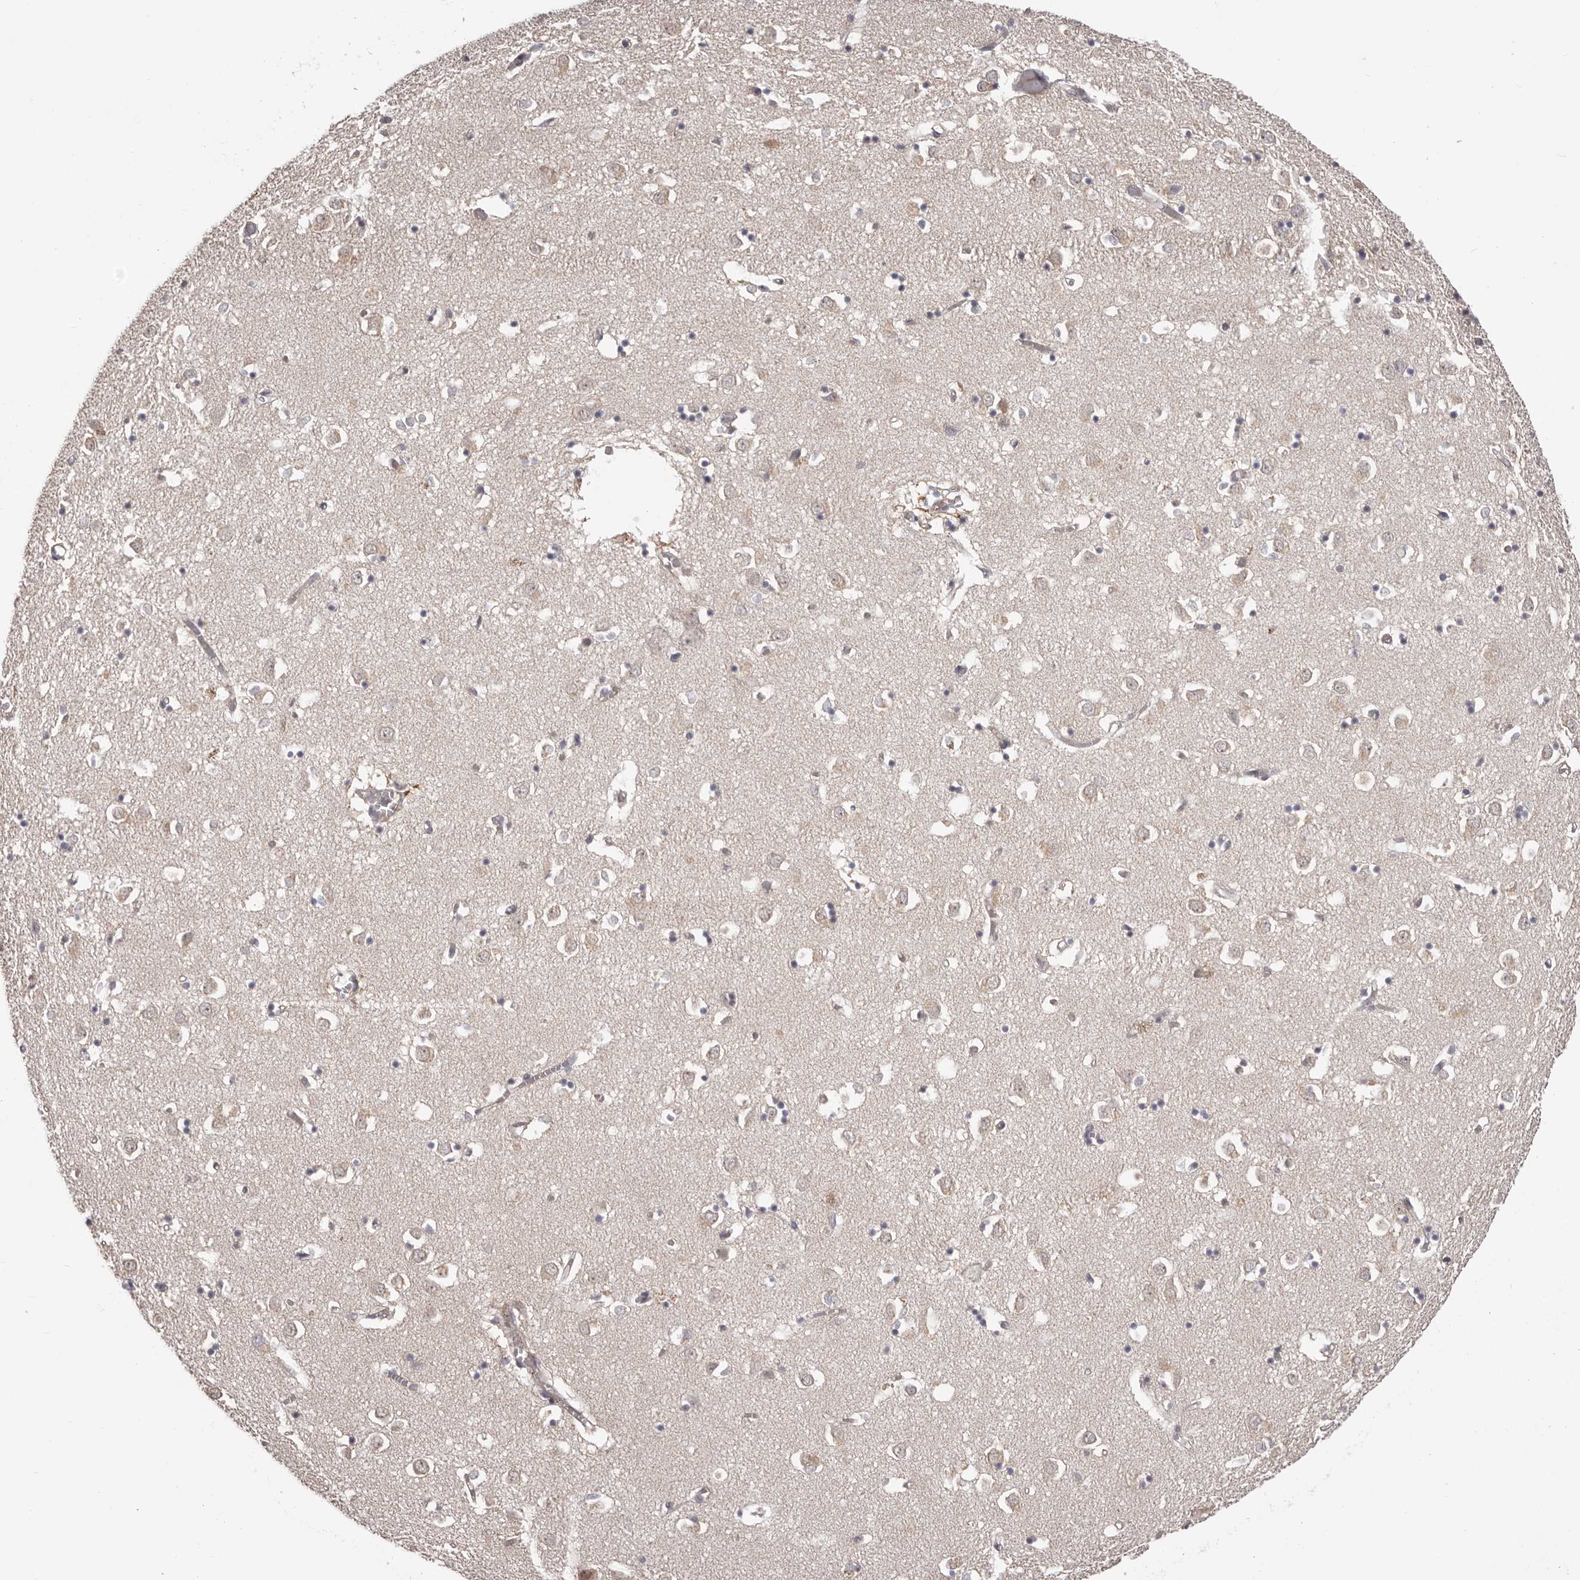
{"staining": {"intensity": "negative", "quantity": "none", "location": "none"}, "tissue": "caudate", "cell_type": "Glial cells", "image_type": "normal", "snomed": [{"axis": "morphology", "description": "Normal tissue, NOS"}, {"axis": "topography", "description": "Lateral ventricle wall"}], "caption": "Immunohistochemistry histopathology image of normal caudate: human caudate stained with DAB demonstrates no significant protein positivity in glial cells. (Brightfield microscopy of DAB (3,3'-diaminobenzidine) immunohistochemistry (IHC) at high magnification).", "gene": "OTUD3", "patient": {"sex": "male", "age": 70}}